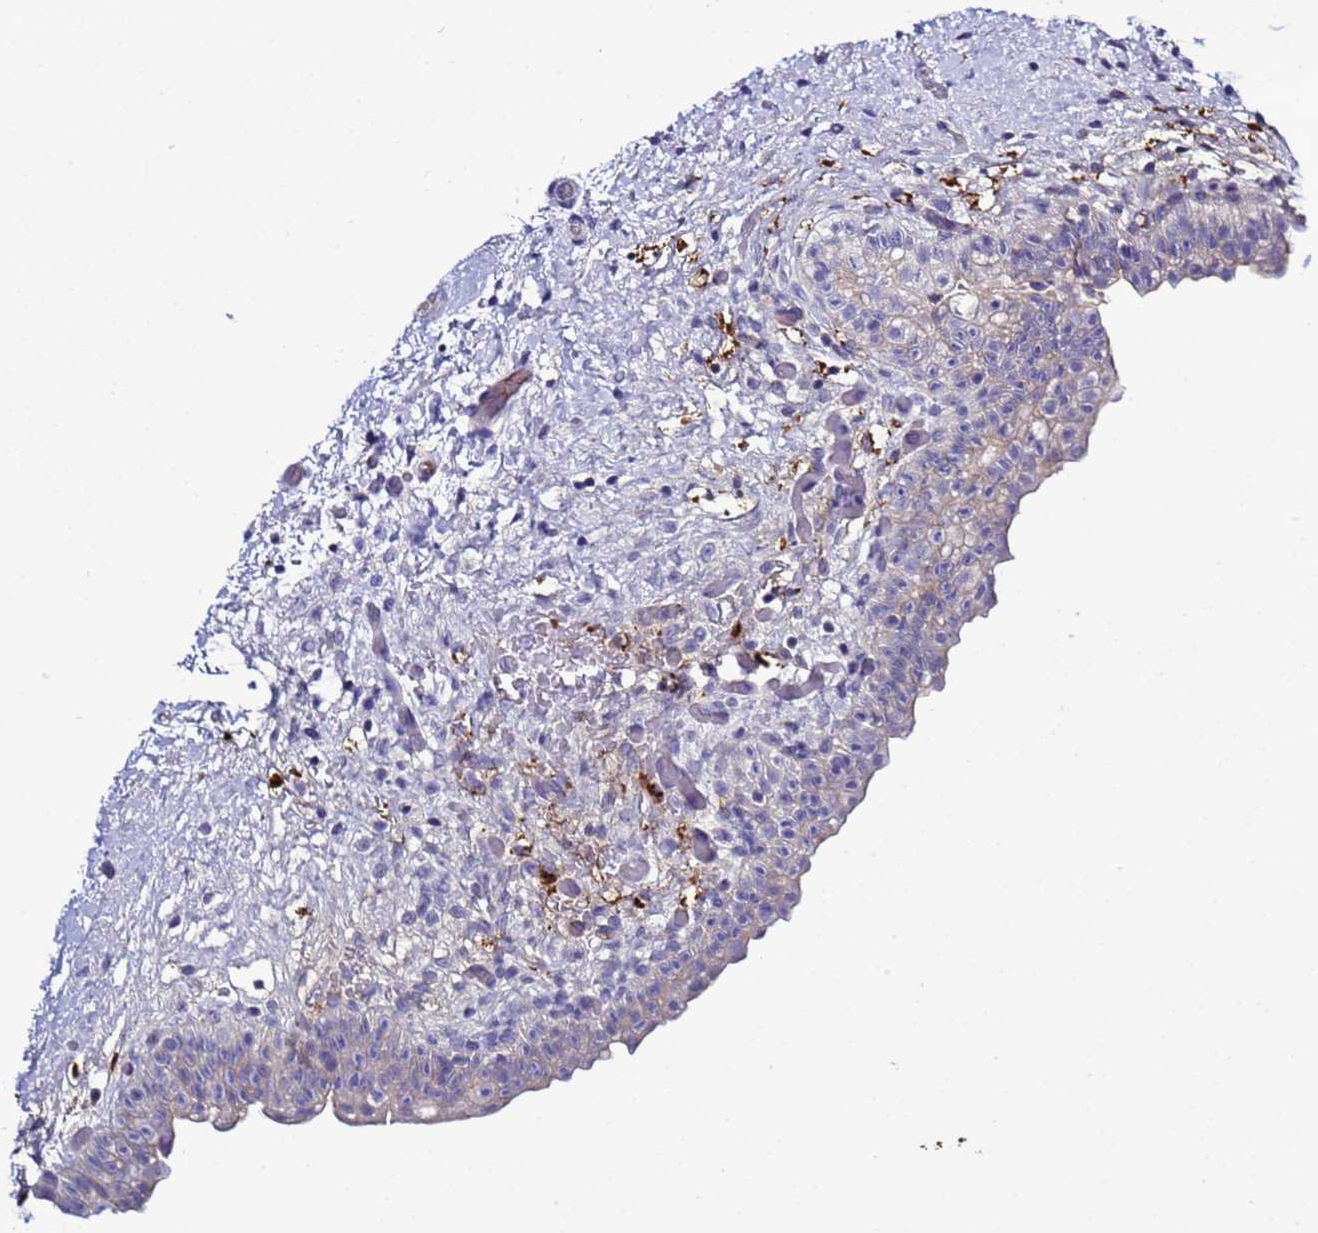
{"staining": {"intensity": "negative", "quantity": "none", "location": "none"}, "tissue": "urinary bladder", "cell_type": "Urothelial cells", "image_type": "normal", "snomed": [{"axis": "morphology", "description": "Normal tissue, NOS"}, {"axis": "topography", "description": "Urinary bladder"}], "caption": "Normal urinary bladder was stained to show a protein in brown. There is no significant staining in urothelial cells. (Stains: DAB (3,3'-diaminobenzidine) immunohistochemistry (IHC) with hematoxylin counter stain, Microscopy: brightfield microscopy at high magnification).", "gene": "C4orf46", "patient": {"sex": "male", "age": 69}}